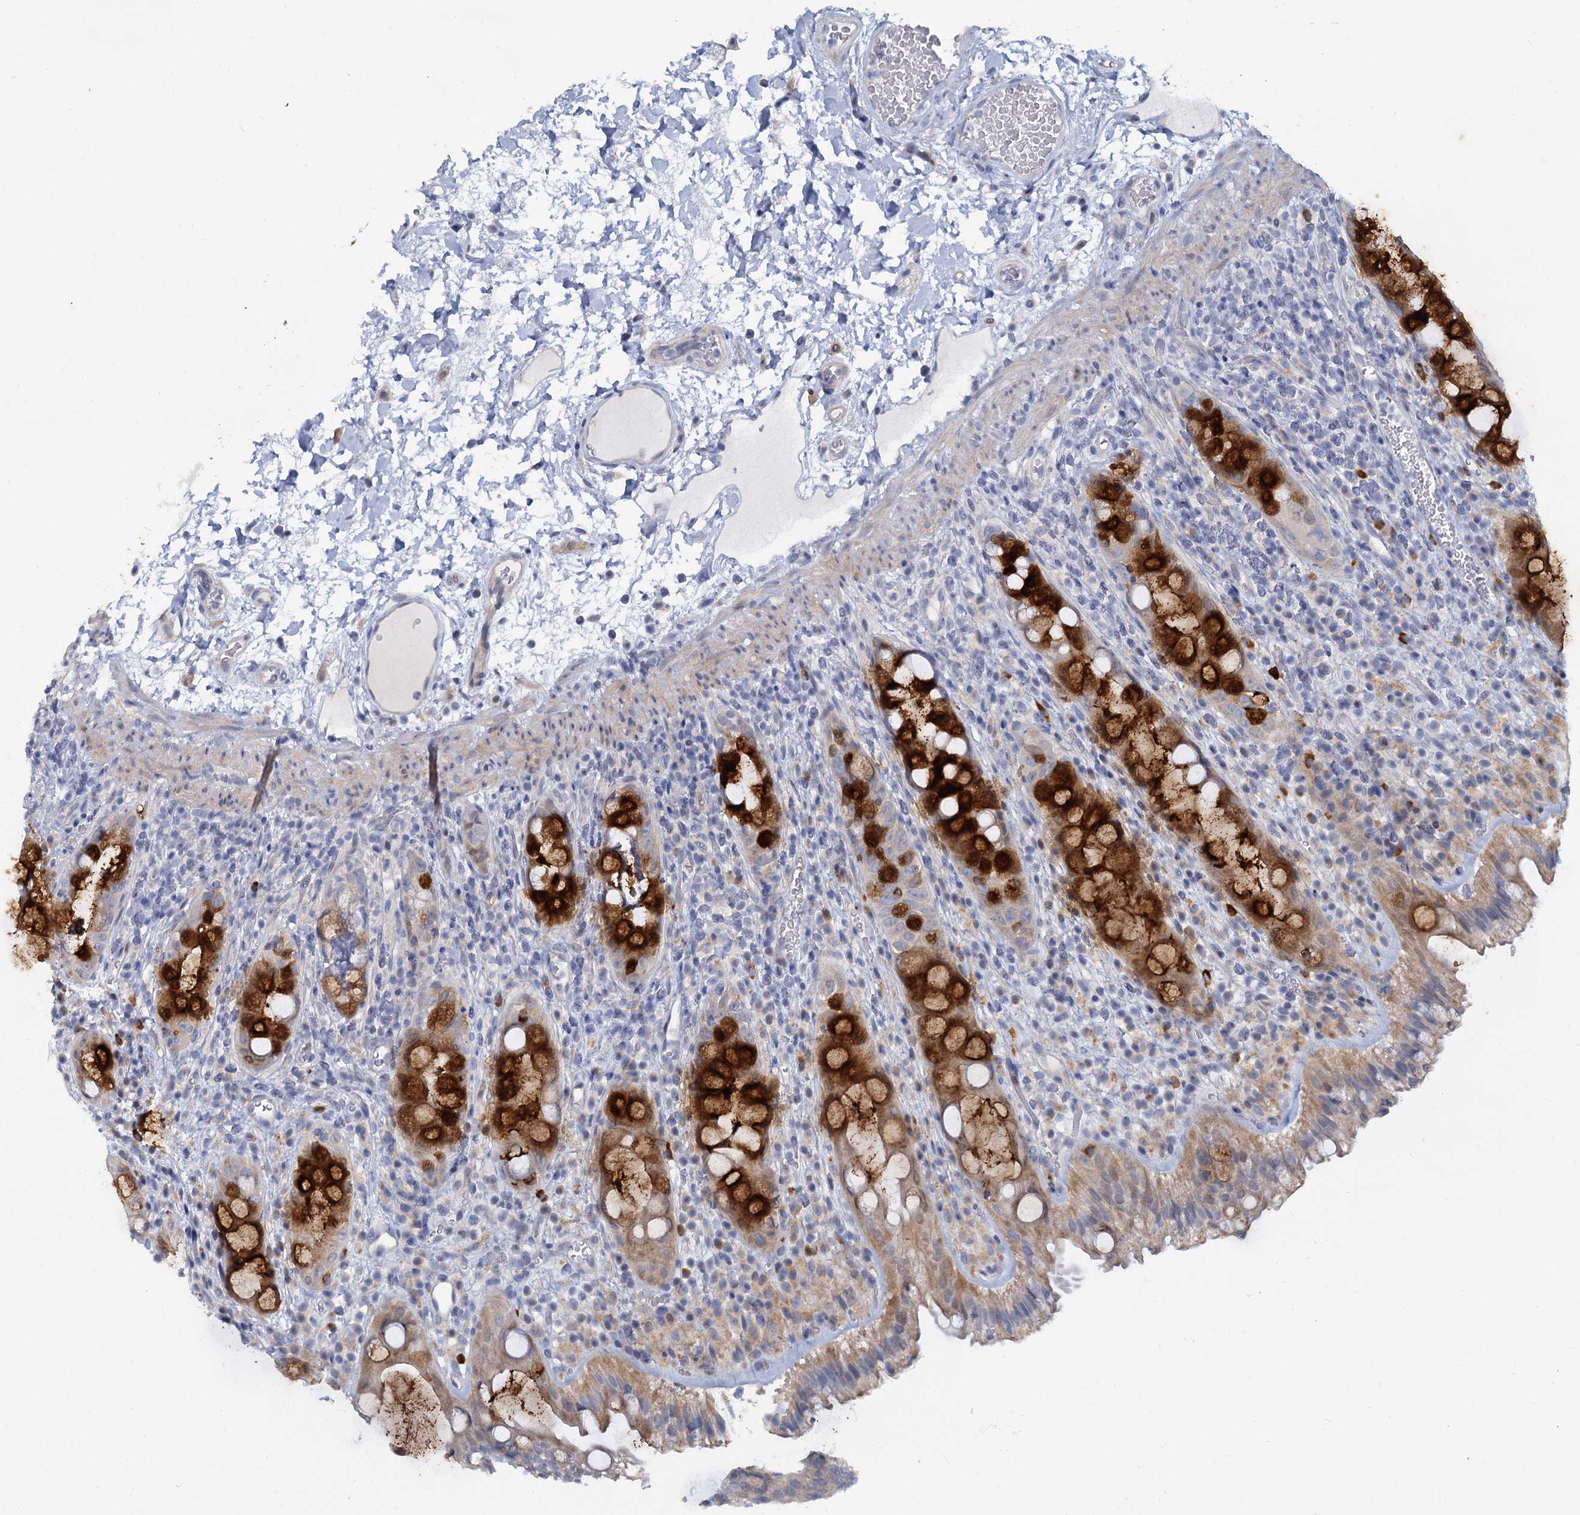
{"staining": {"intensity": "strong", "quantity": ">75%", "location": "cytoplasmic/membranous"}, "tissue": "rectum", "cell_type": "Glandular cells", "image_type": "normal", "snomed": [{"axis": "morphology", "description": "Normal tissue, NOS"}, {"axis": "topography", "description": "Rectum"}], "caption": "Strong cytoplasmic/membranous protein staining is appreciated in about >75% of glandular cells in rectum.", "gene": "ACRBP", "patient": {"sex": "female", "age": 57}}